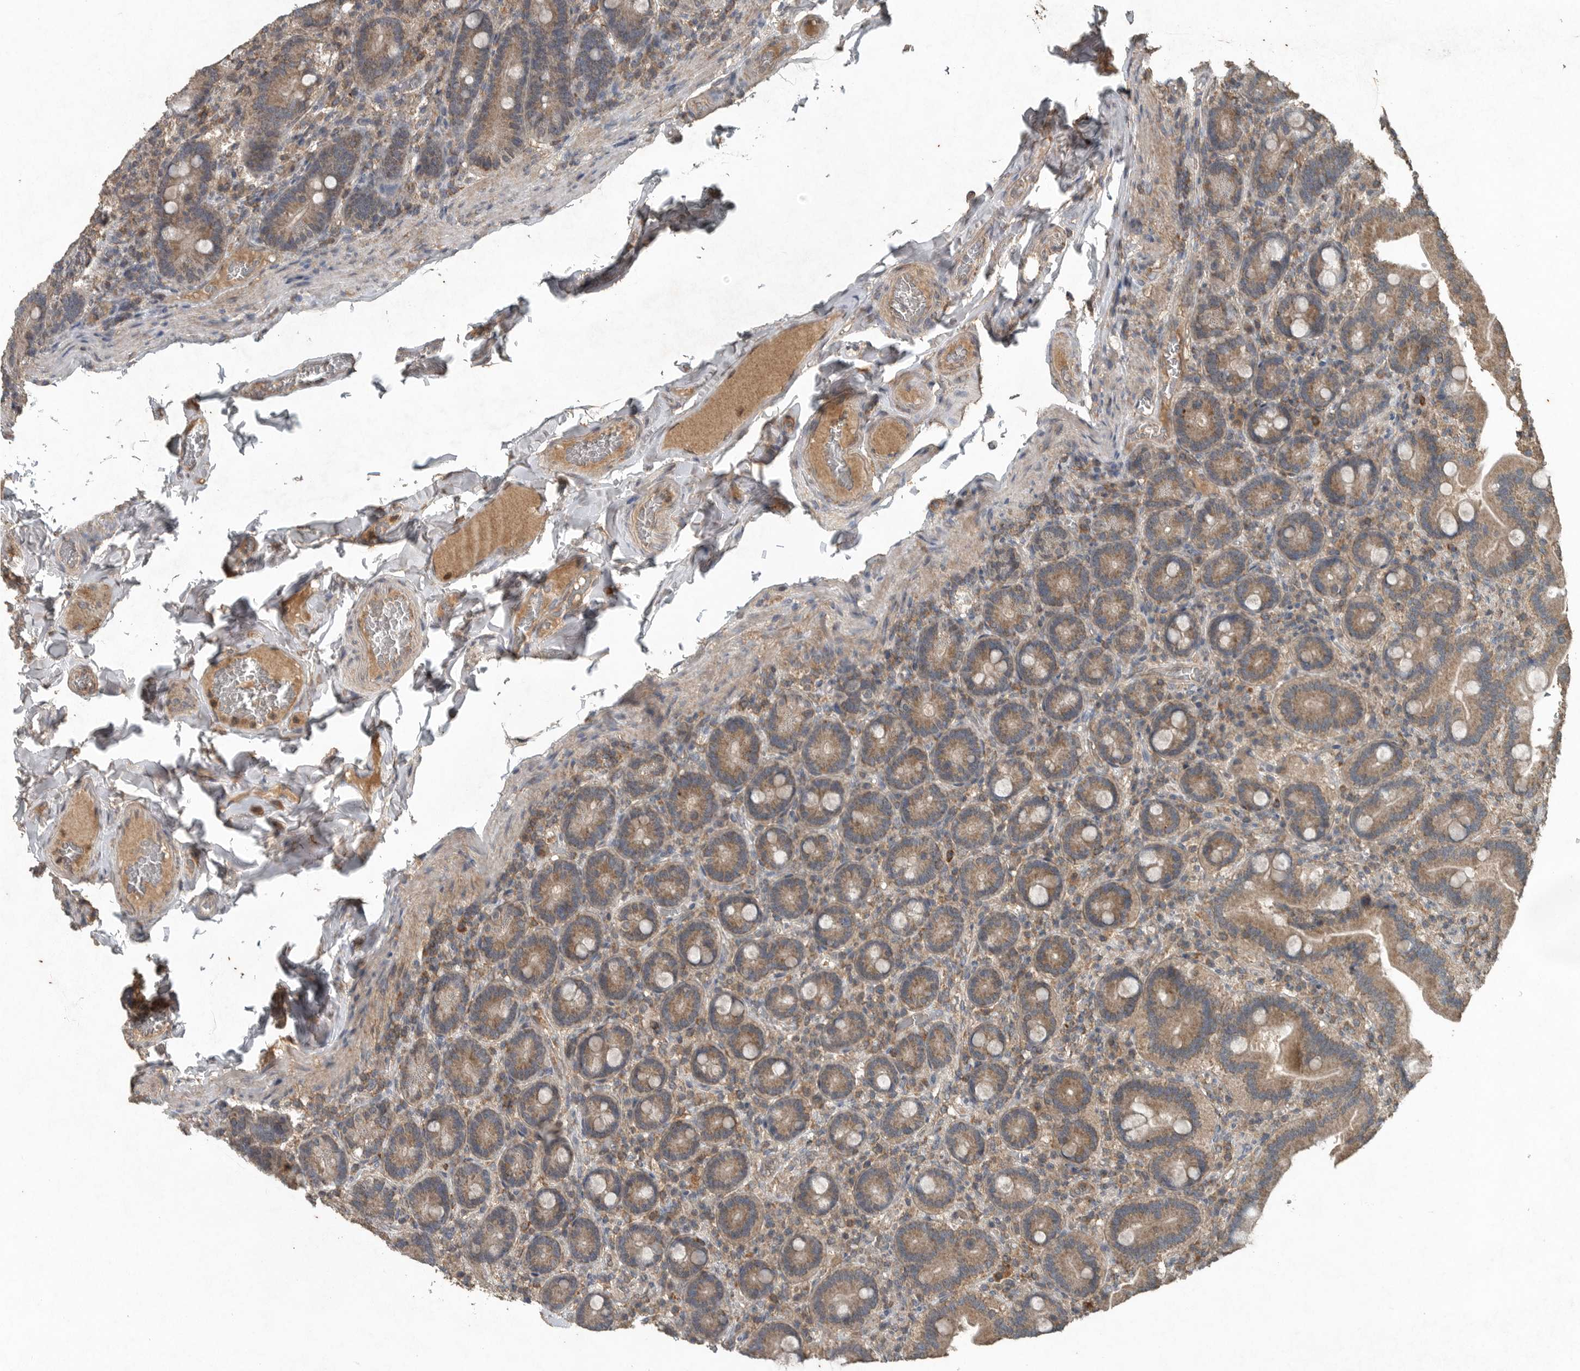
{"staining": {"intensity": "strong", "quantity": "25%-75%", "location": "cytoplasmic/membranous"}, "tissue": "duodenum", "cell_type": "Glandular cells", "image_type": "normal", "snomed": [{"axis": "morphology", "description": "Normal tissue, NOS"}, {"axis": "topography", "description": "Duodenum"}], "caption": "A histopathology image showing strong cytoplasmic/membranous staining in about 25%-75% of glandular cells in normal duodenum, as visualized by brown immunohistochemical staining.", "gene": "IL6ST", "patient": {"sex": "female", "age": 62}}